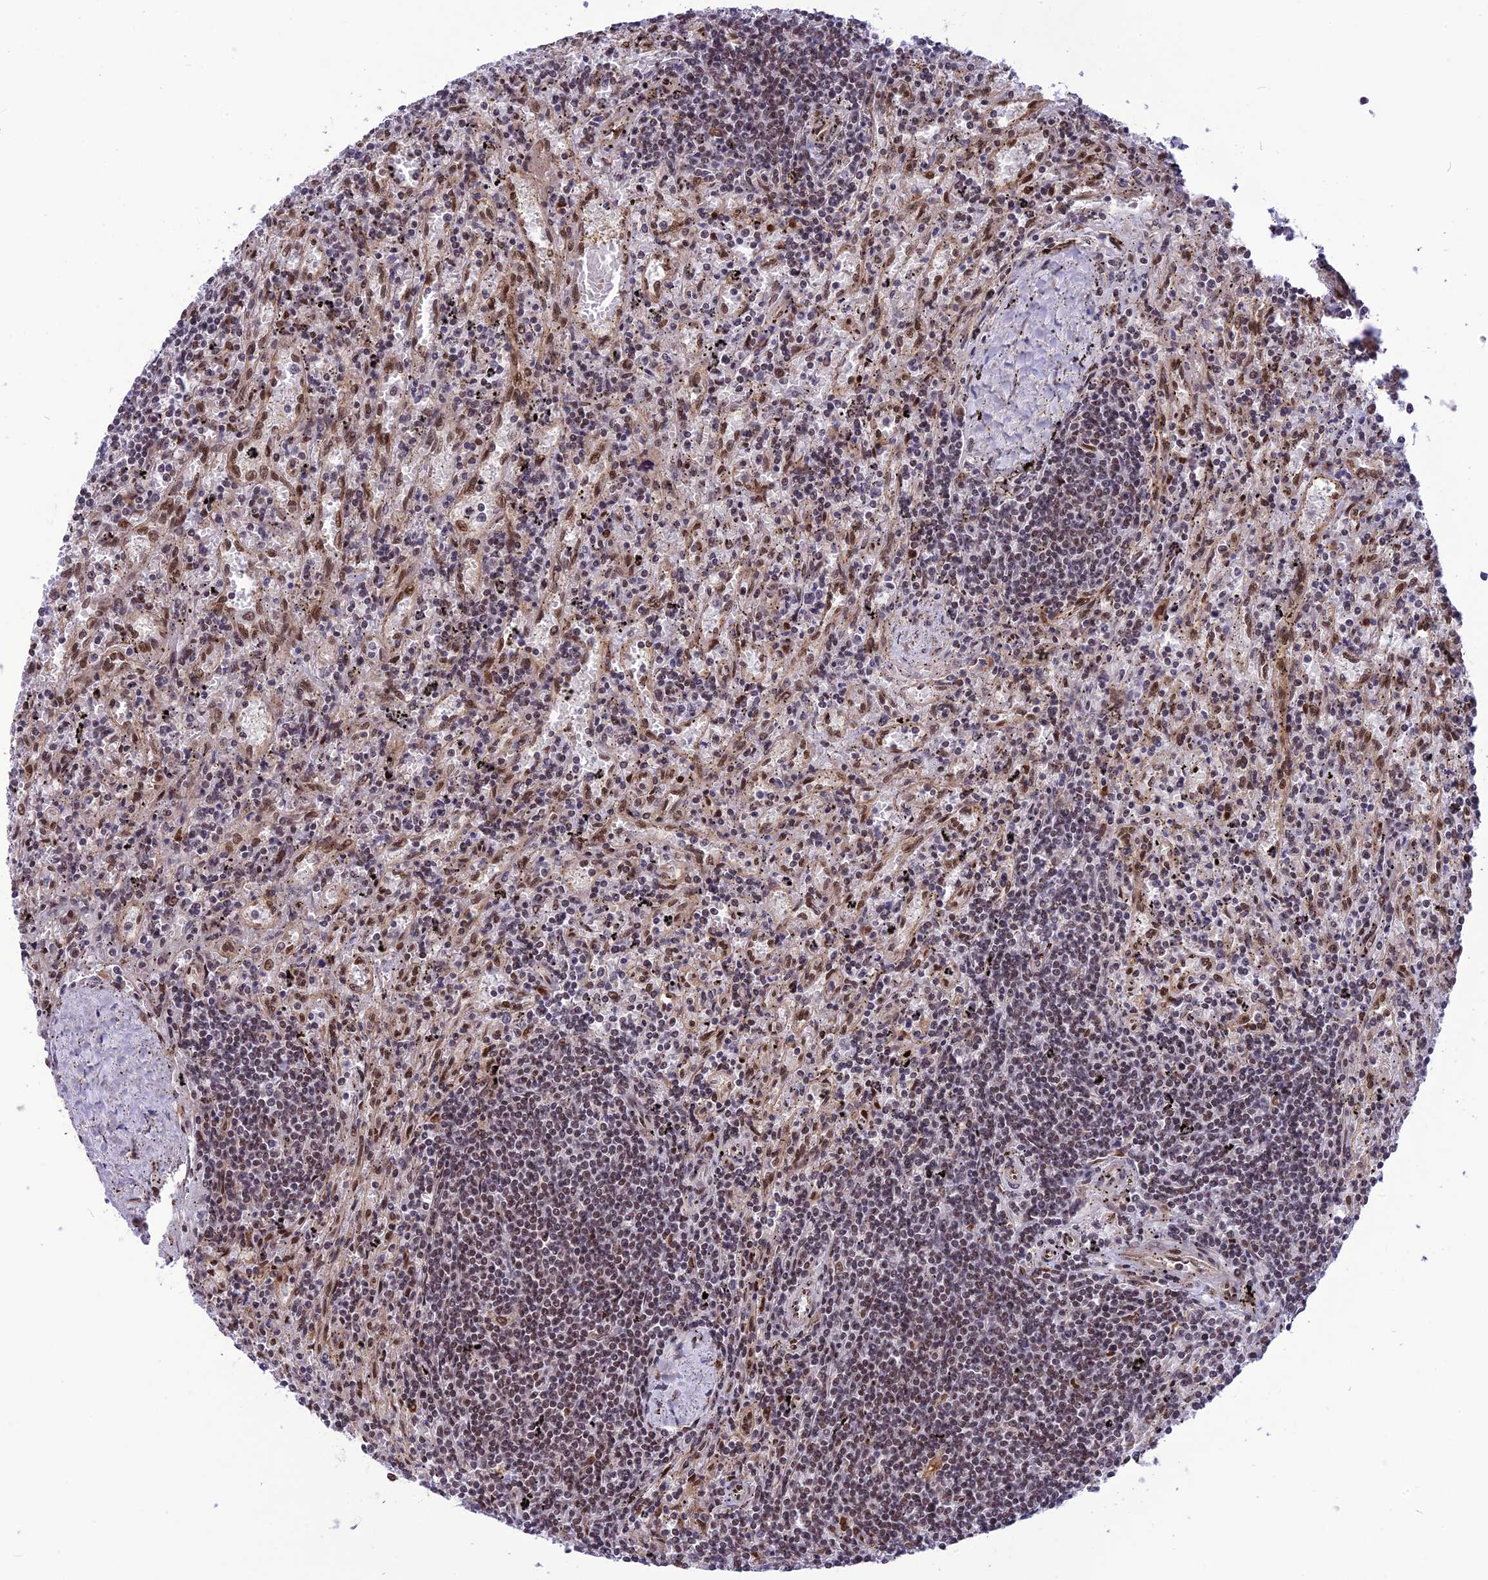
{"staining": {"intensity": "moderate", "quantity": "25%-75%", "location": "nuclear"}, "tissue": "lymphoma", "cell_type": "Tumor cells", "image_type": "cancer", "snomed": [{"axis": "morphology", "description": "Malignant lymphoma, non-Hodgkin's type, Low grade"}, {"axis": "topography", "description": "Spleen"}], "caption": "Immunohistochemistry (IHC) of low-grade malignant lymphoma, non-Hodgkin's type displays medium levels of moderate nuclear expression in approximately 25%-75% of tumor cells.", "gene": "RTRAF", "patient": {"sex": "male", "age": 76}}